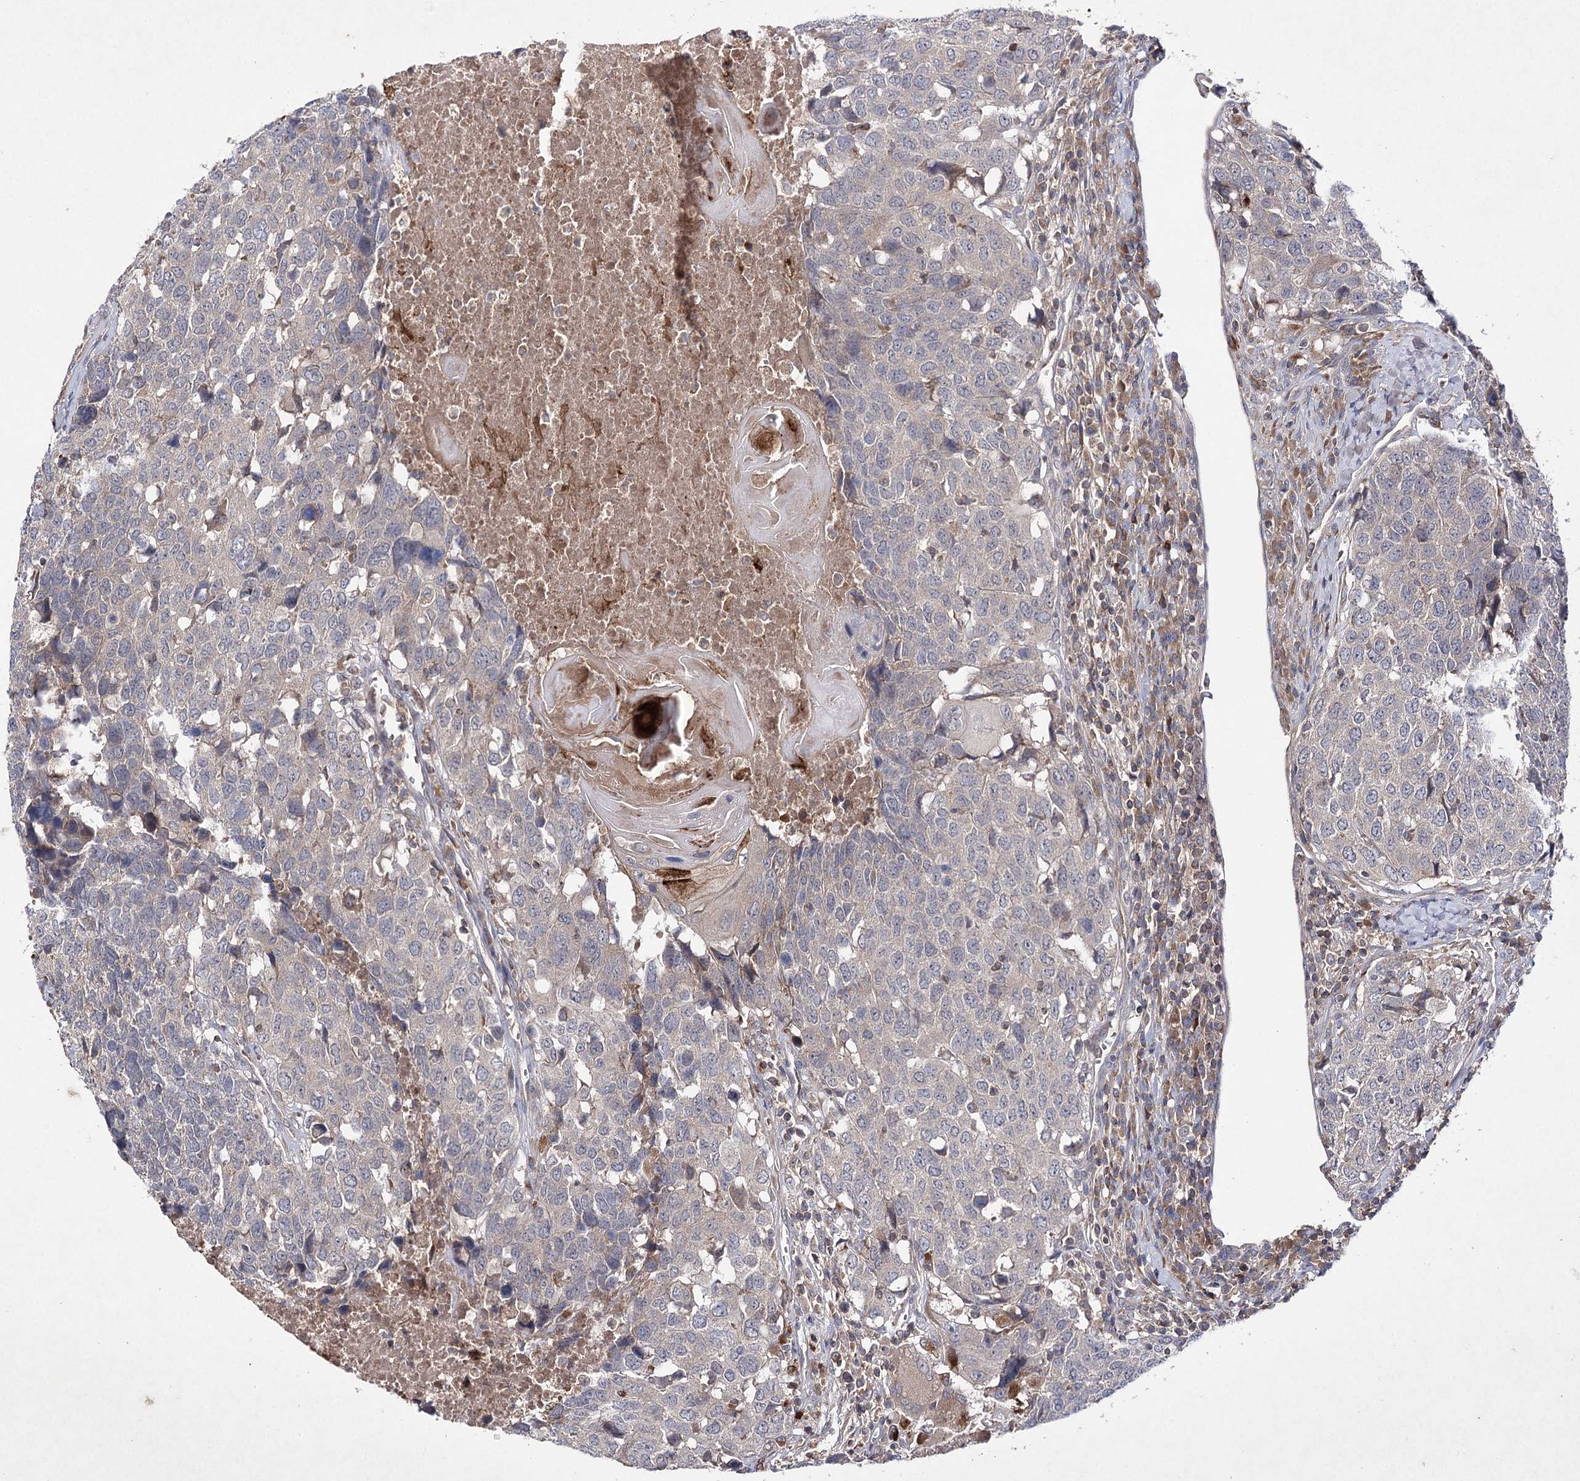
{"staining": {"intensity": "moderate", "quantity": "<25%", "location": "cytoplasmic/membranous"}, "tissue": "head and neck cancer", "cell_type": "Tumor cells", "image_type": "cancer", "snomed": [{"axis": "morphology", "description": "Squamous cell carcinoma, NOS"}, {"axis": "topography", "description": "Head-Neck"}], "caption": "Immunohistochemical staining of head and neck cancer (squamous cell carcinoma) demonstrates low levels of moderate cytoplasmic/membranous expression in approximately <25% of tumor cells.", "gene": "BCR", "patient": {"sex": "male", "age": 66}}